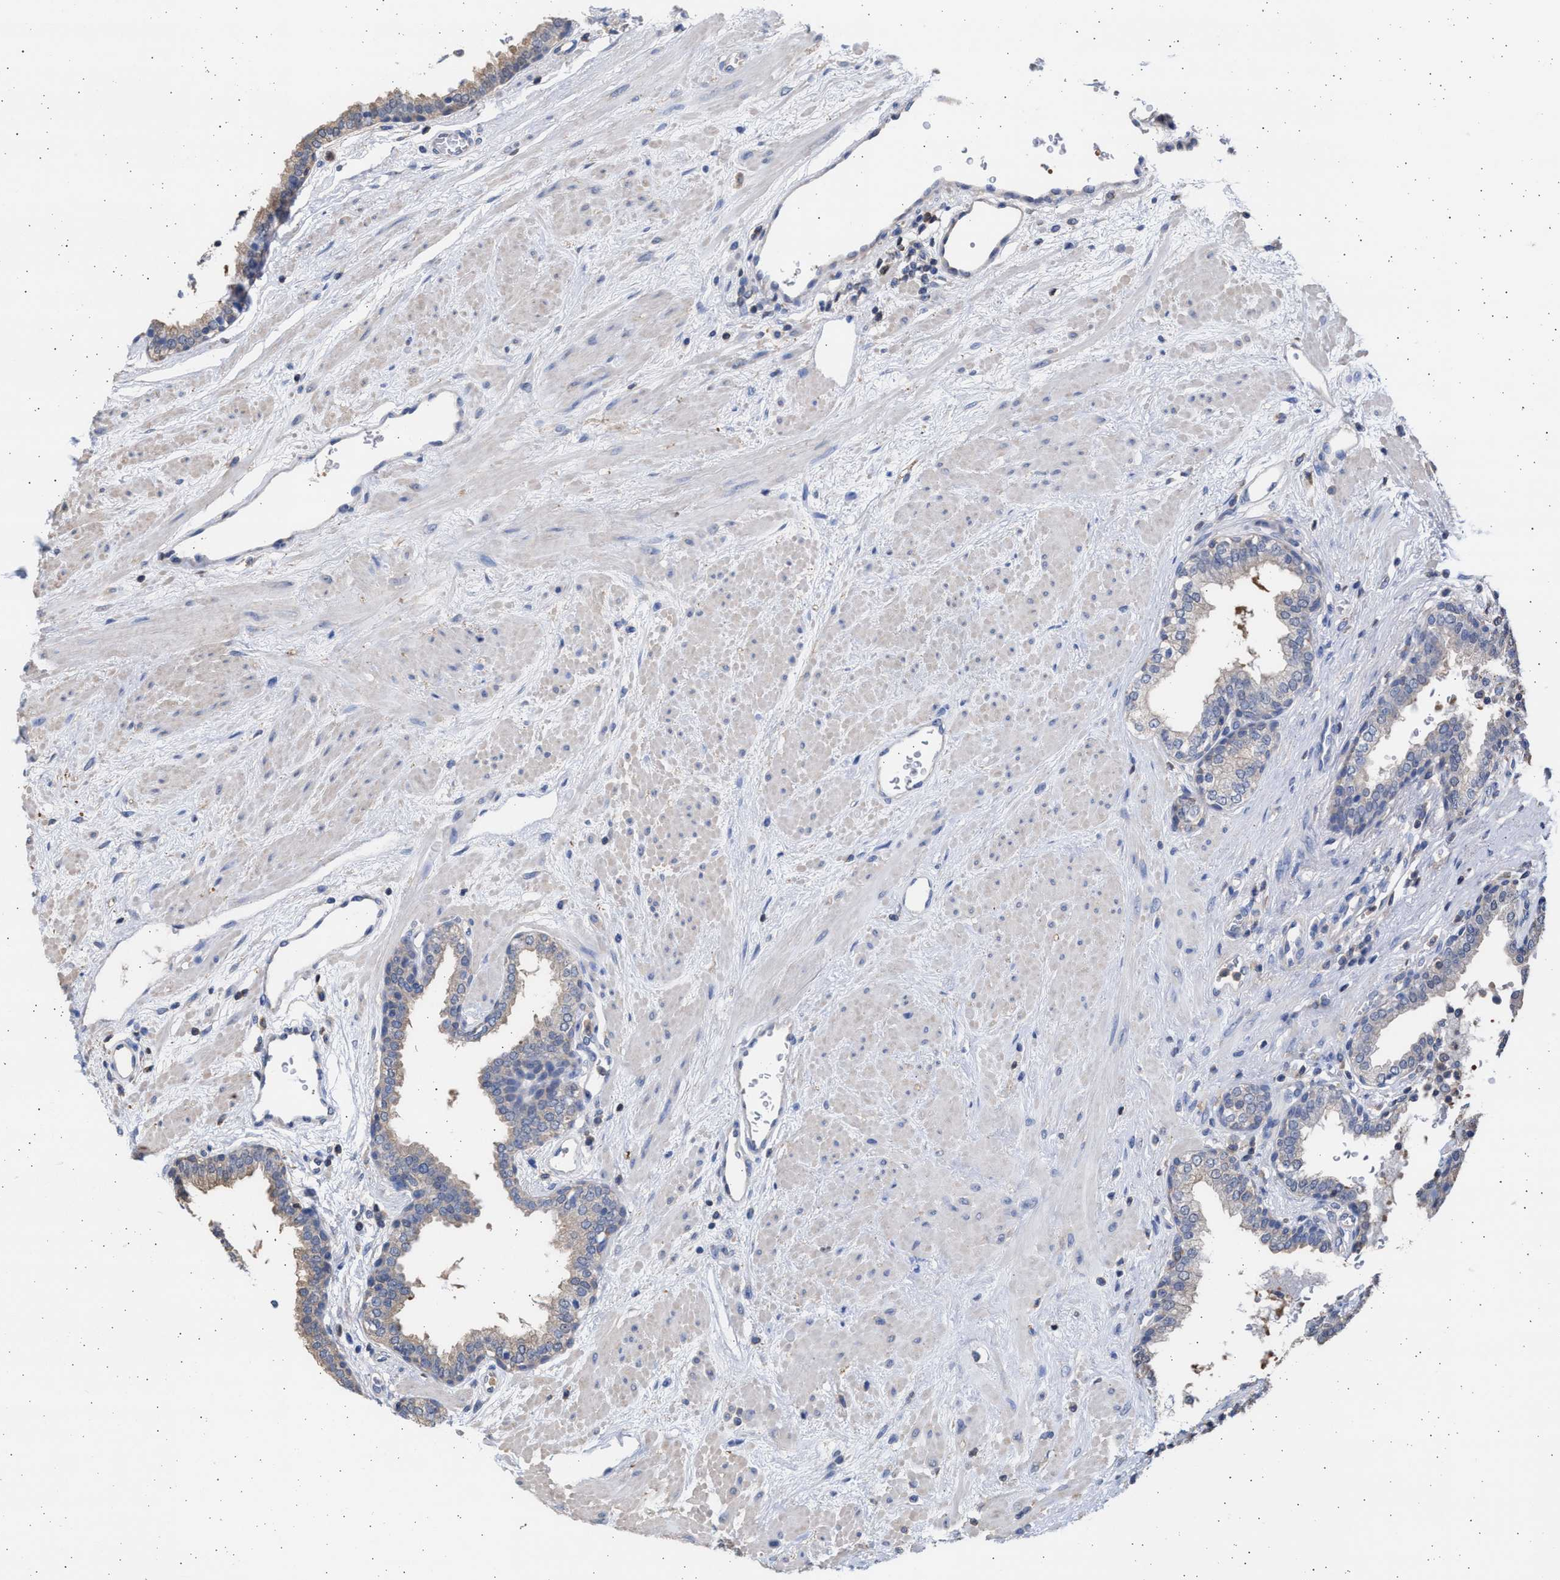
{"staining": {"intensity": "weak", "quantity": "<25%", "location": "cytoplasmic/membranous"}, "tissue": "prostate", "cell_type": "Glandular cells", "image_type": "normal", "snomed": [{"axis": "morphology", "description": "Normal tissue, NOS"}, {"axis": "topography", "description": "Prostate"}], "caption": "Photomicrograph shows no significant protein expression in glandular cells of normal prostate.", "gene": "ALDOC", "patient": {"sex": "male", "age": 51}}